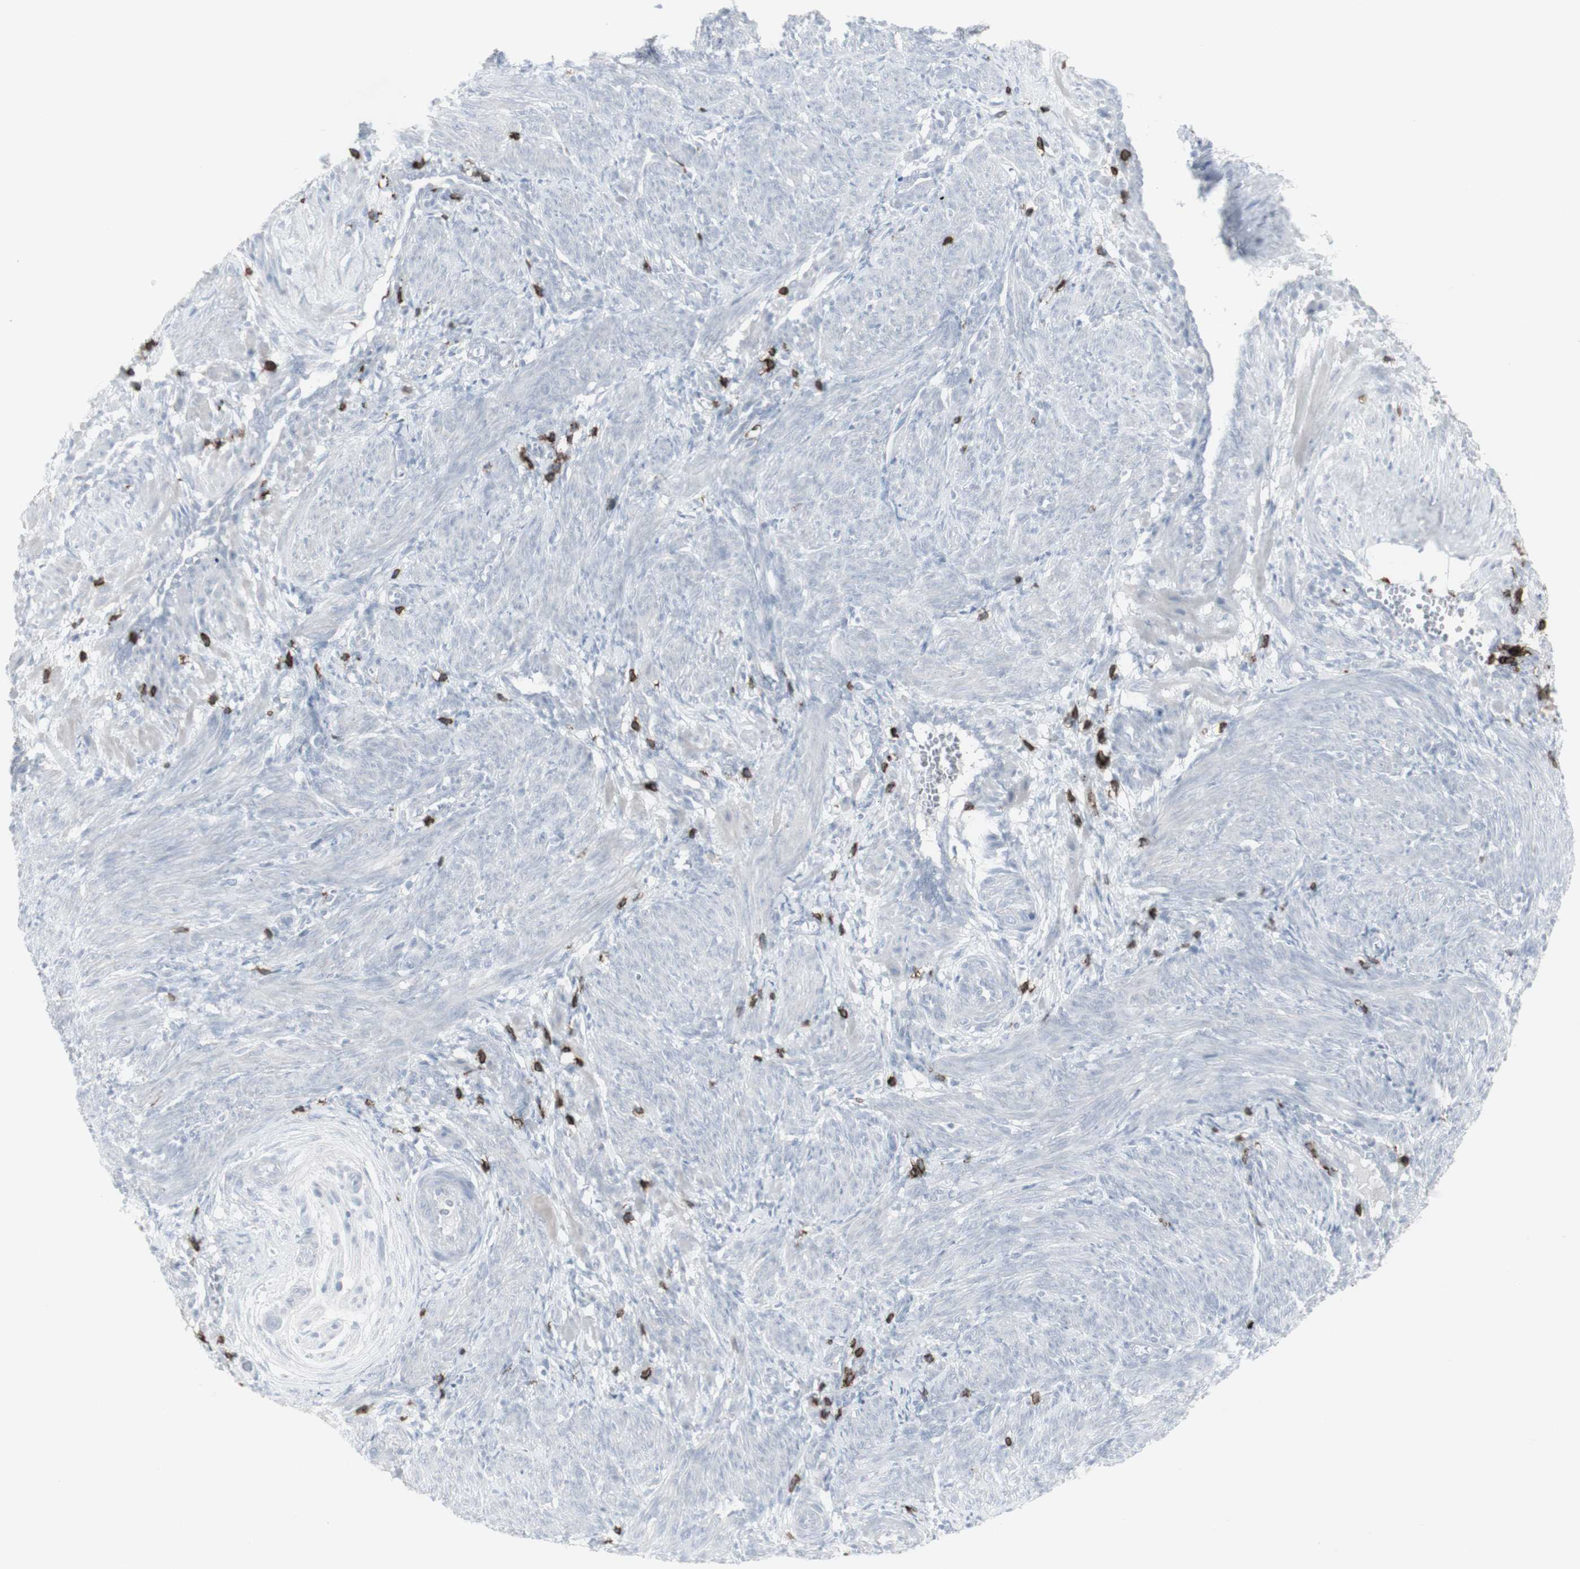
{"staining": {"intensity": "negative", "quantity": "none", "location": "none"}, "tissue": "smooth muscle", "cell_type": "Smooth muscle cells", "image_type": "normal", "snomed": [{"axis": "morphology", "description": "Normal tissue, NOS"}, {"axis": "topography", "description": "Endometrium"}], "caption": "High power microscopy micrograph of an immunohistochemistry (IHC) micrograph of unremarkable smooth muscle, revealing no significant expression in smooth muscle cells.", "gene": "CD247", "patient": {"sex": "female", "age": 33}}